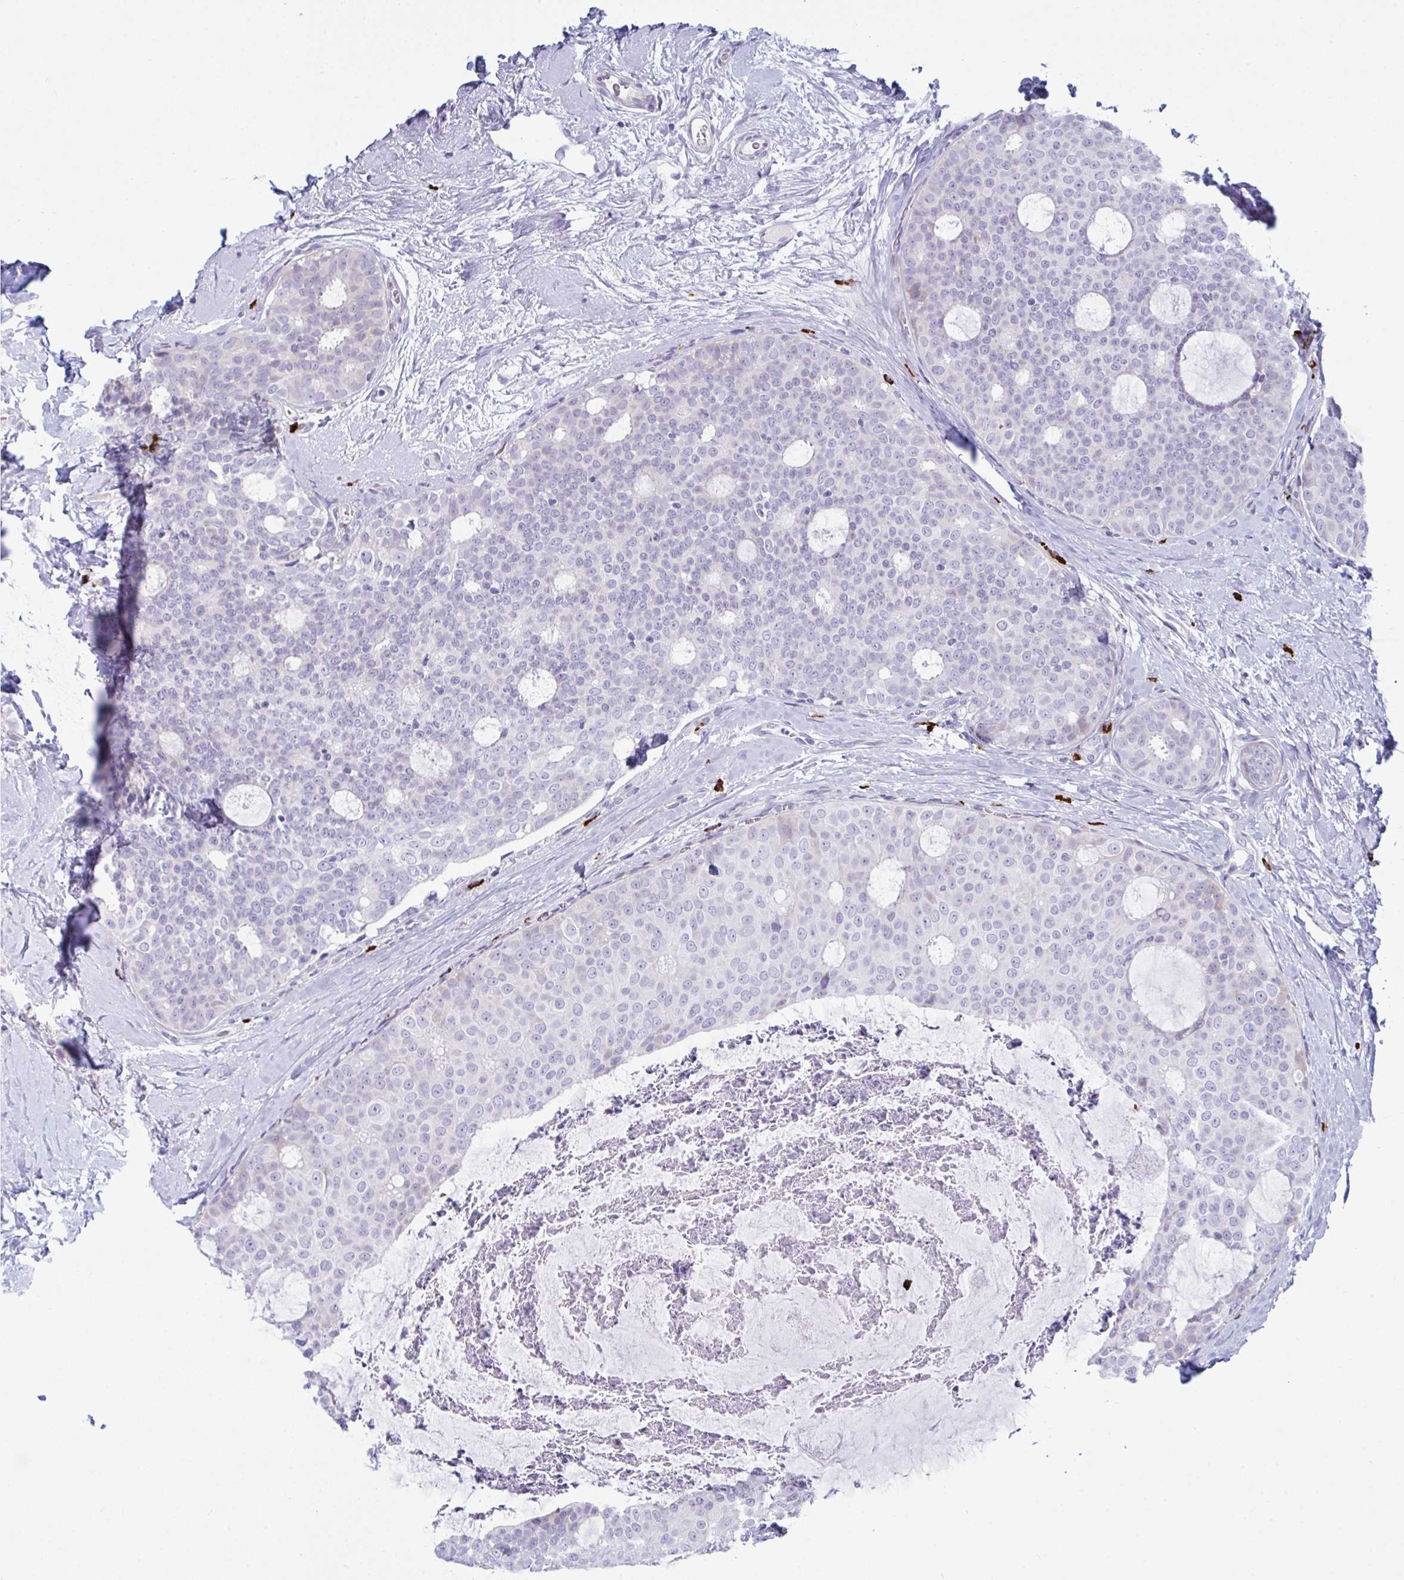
{"staining": {"intensity": "negative", "quantity": "none", "location": "none"}, "tissue": "breast cancer", "cell_type": "Tumor cells", "image_type": "cancer", "snomed": [{"axis": "morphology", "description": "Duct carcinoma"}, {"axis": "topography", "description": "Breast"}], "caption": "The histopathology image shows no staining of tumor cells in infiltrating ductal carcinoma (breast). (DAB (3,3'-diaminobenzidine) immunohistochemistry (IHC) visualized using brightfield microscopy, high magnification).", "gene": "ZNF684", "patient": {"sex": "female", "age": 45}}